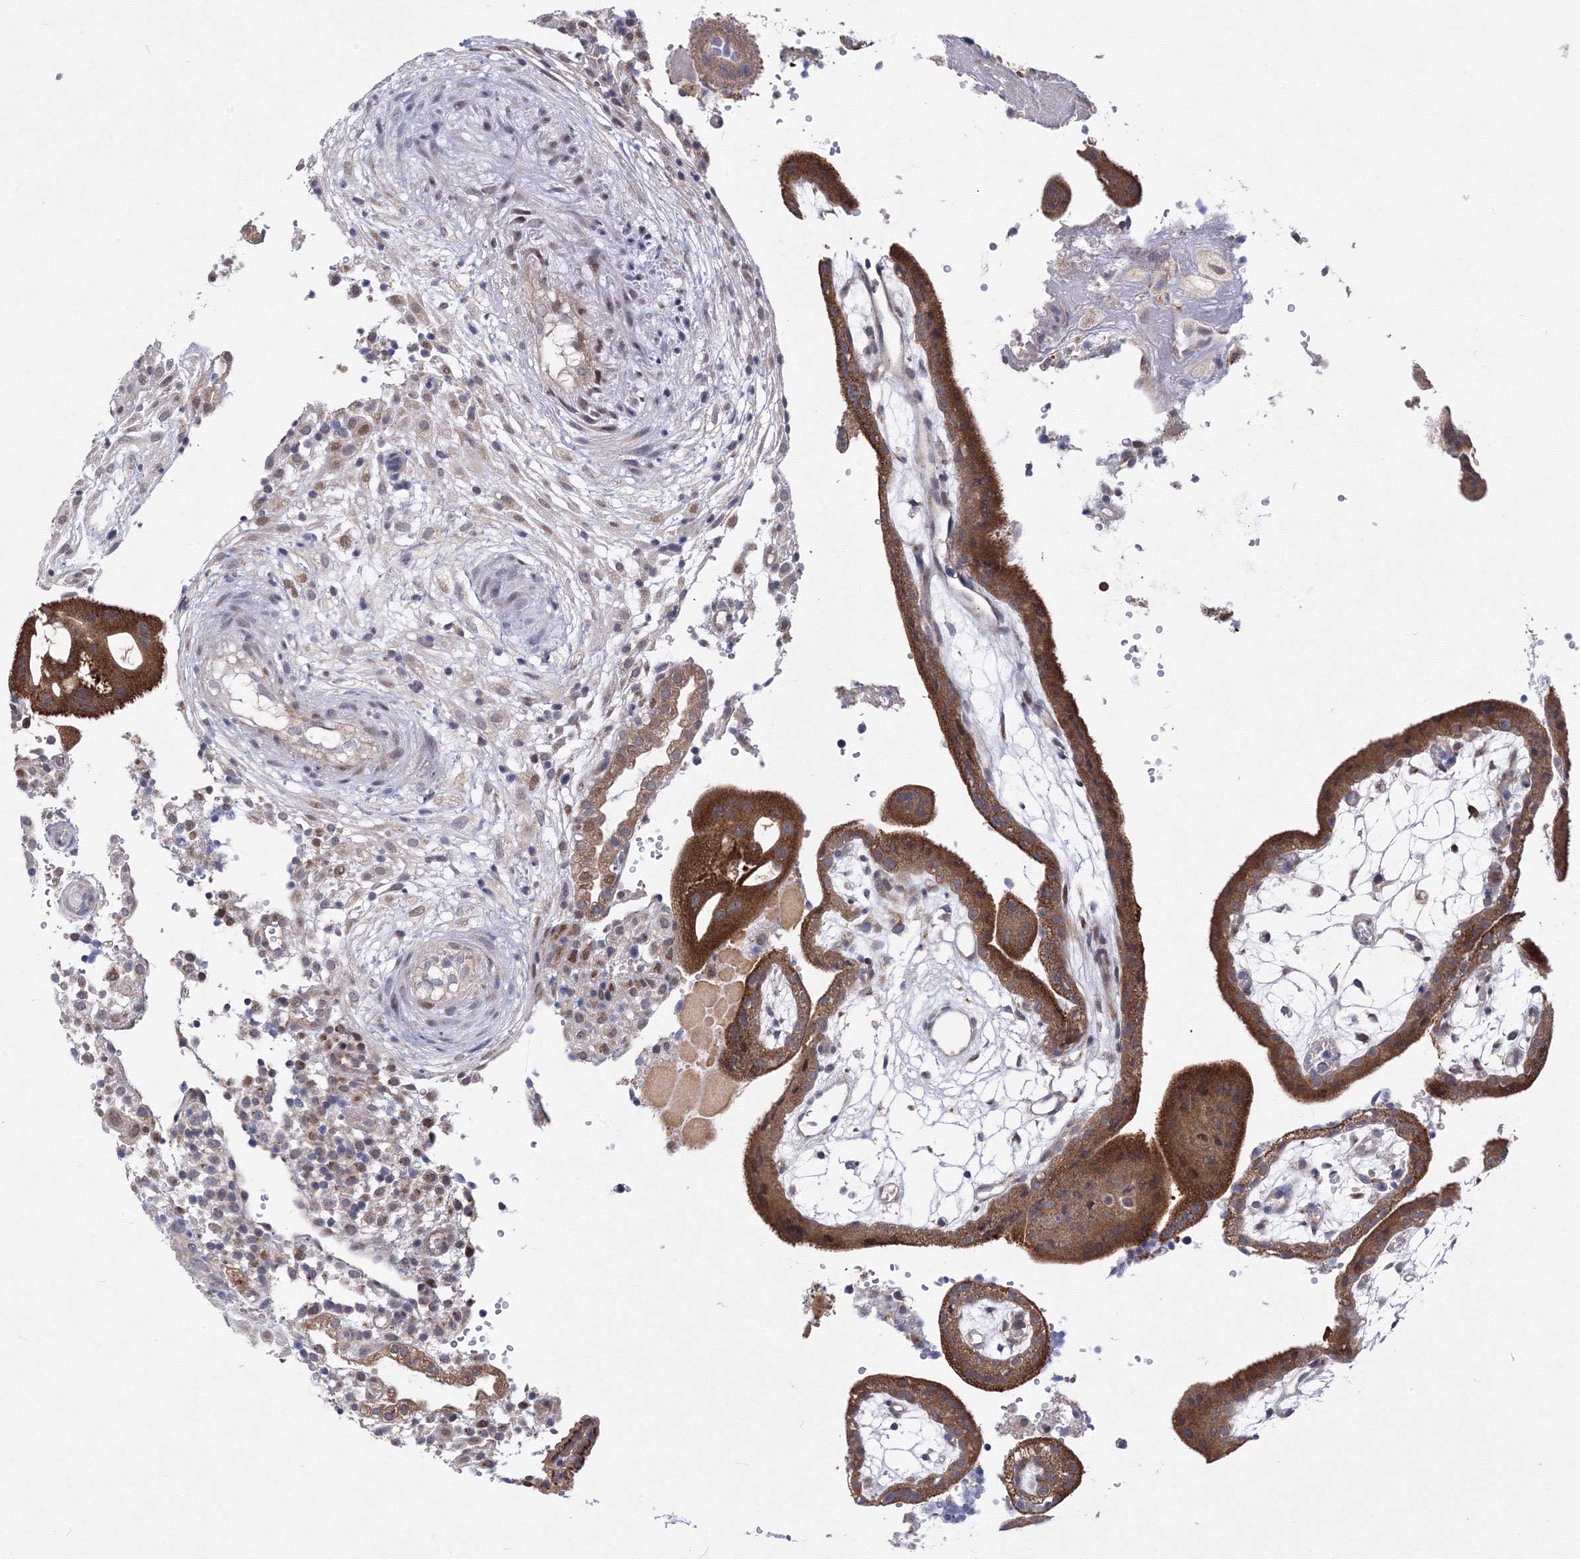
{"staining": {"intensity": "strong", "quantity": ">75%", "location": "cytoplasmic/membranous"}, "tissue": "placenta", "cell_type": "Trophoblastic cells", "image_type": "normal", "snomed": [{"axis": "morphology", "description": "Normal tissue, NOS"}, {"axis": "topography", "description": "Placenta"}], "caption": "Brown immunohistochemical staining in normal placenta shows strong cytoplasmic/membranous staining in about >75% of trophoblastic cells. The staining was performed using DAB (3,3'-diaminobenzidine), with brown indicating positive protein expression. Nuclei are stained blue with hematoxylin.", "gene": "GPN1", "patient": {"sex": "female", "age": 18}}